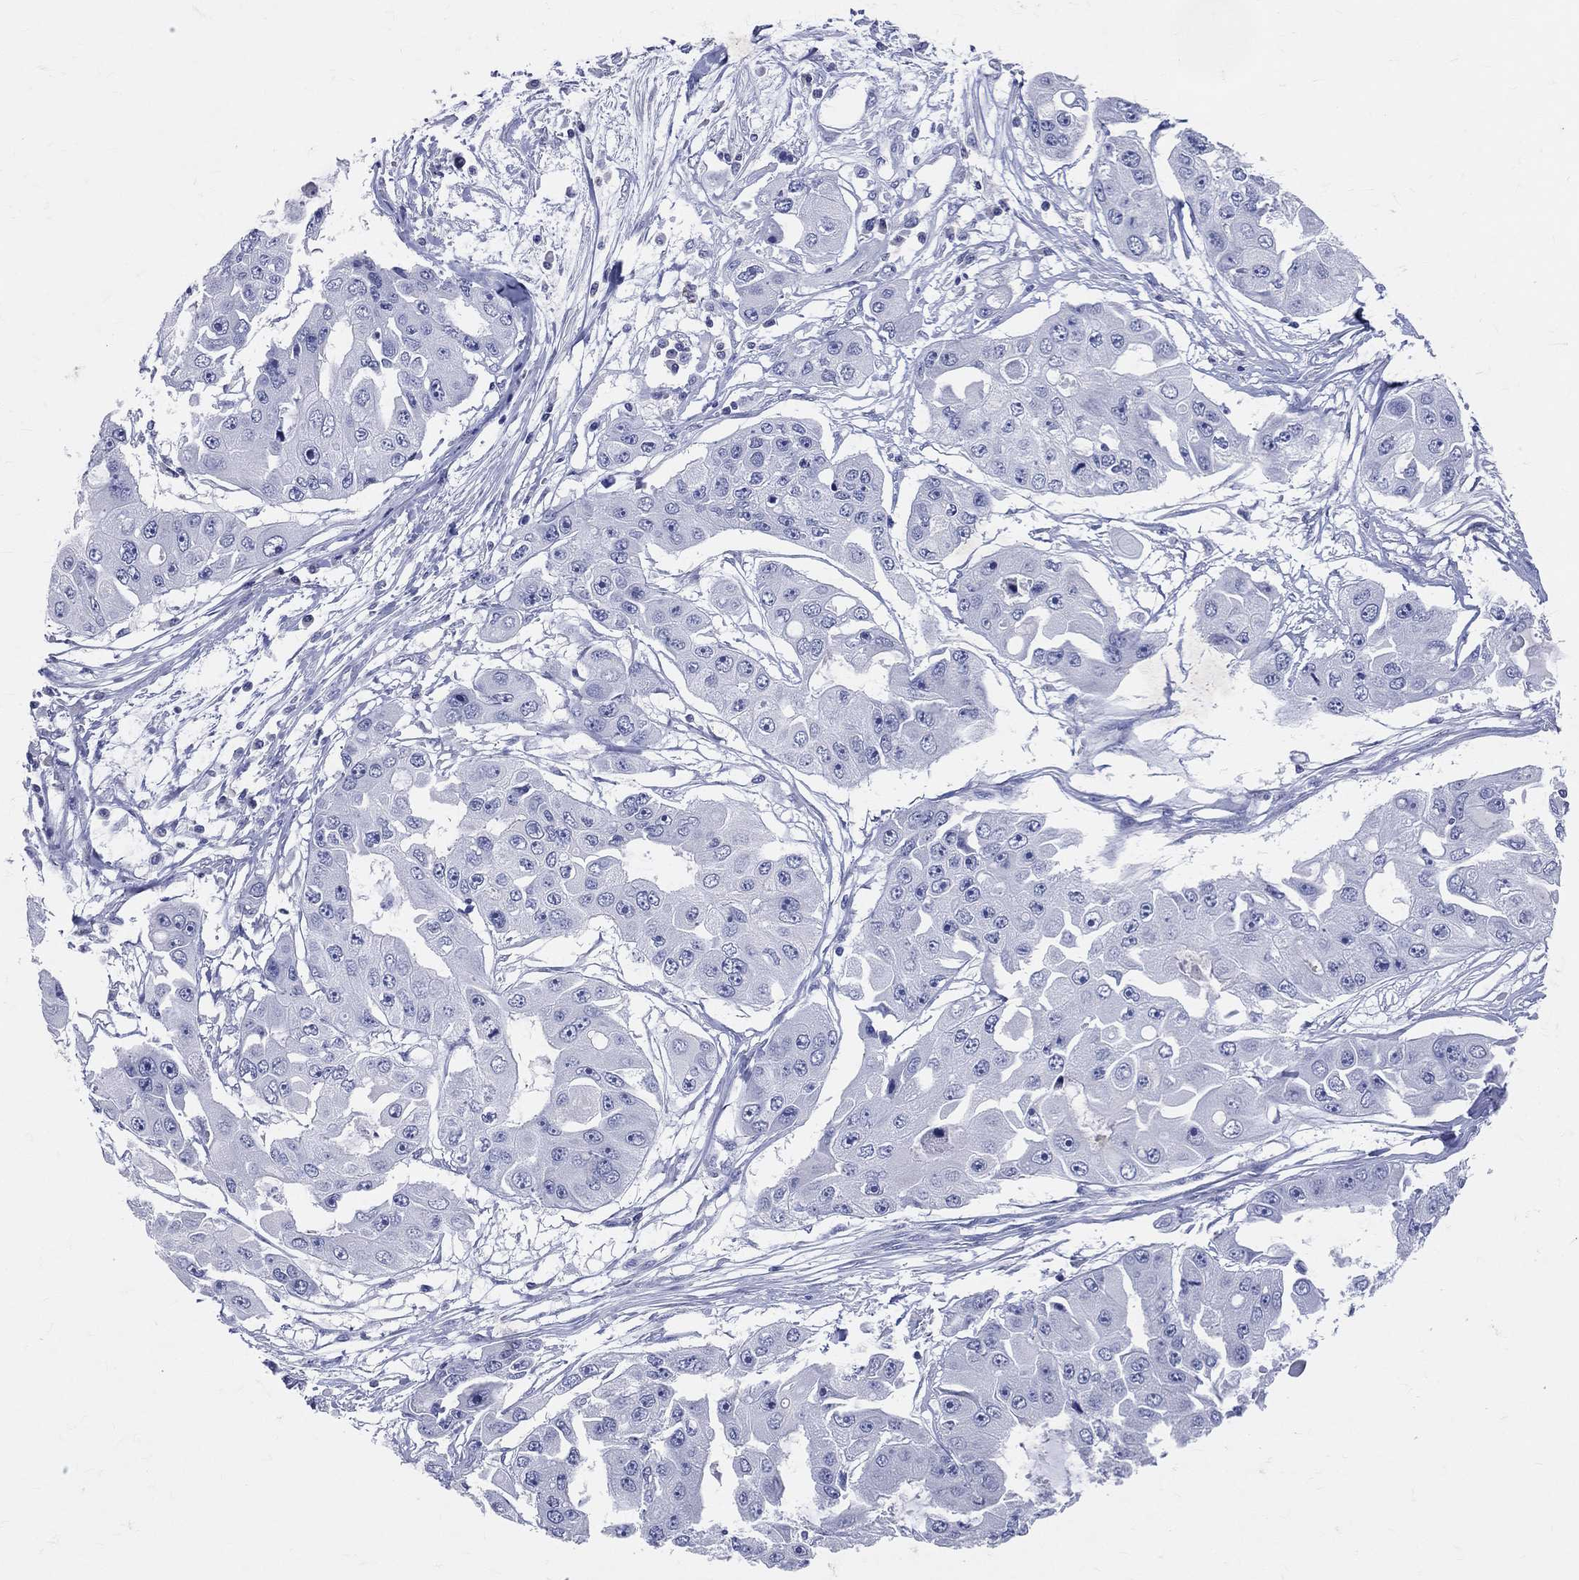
{"staining": {"intensity": "negative", "quantity": "none", "location": "none"}, "tissue": "ovarian cancer", "cell_type": "Tumor cells", "image_type": "cancer", "snomed": [{"axis": "morphology", "description": "Cystadenocarcinoma, serous, NOS"}, {"axis": "topography", "description": "Ovary"}], "caption": "Micrograph shows no protein expression in tumor cells of ovarian cancer tissue. (DAB immunohistochemistry with hematoxylin counter stain).", "gene": "LAT", "patient": {"sex": "female", "age": 56}}